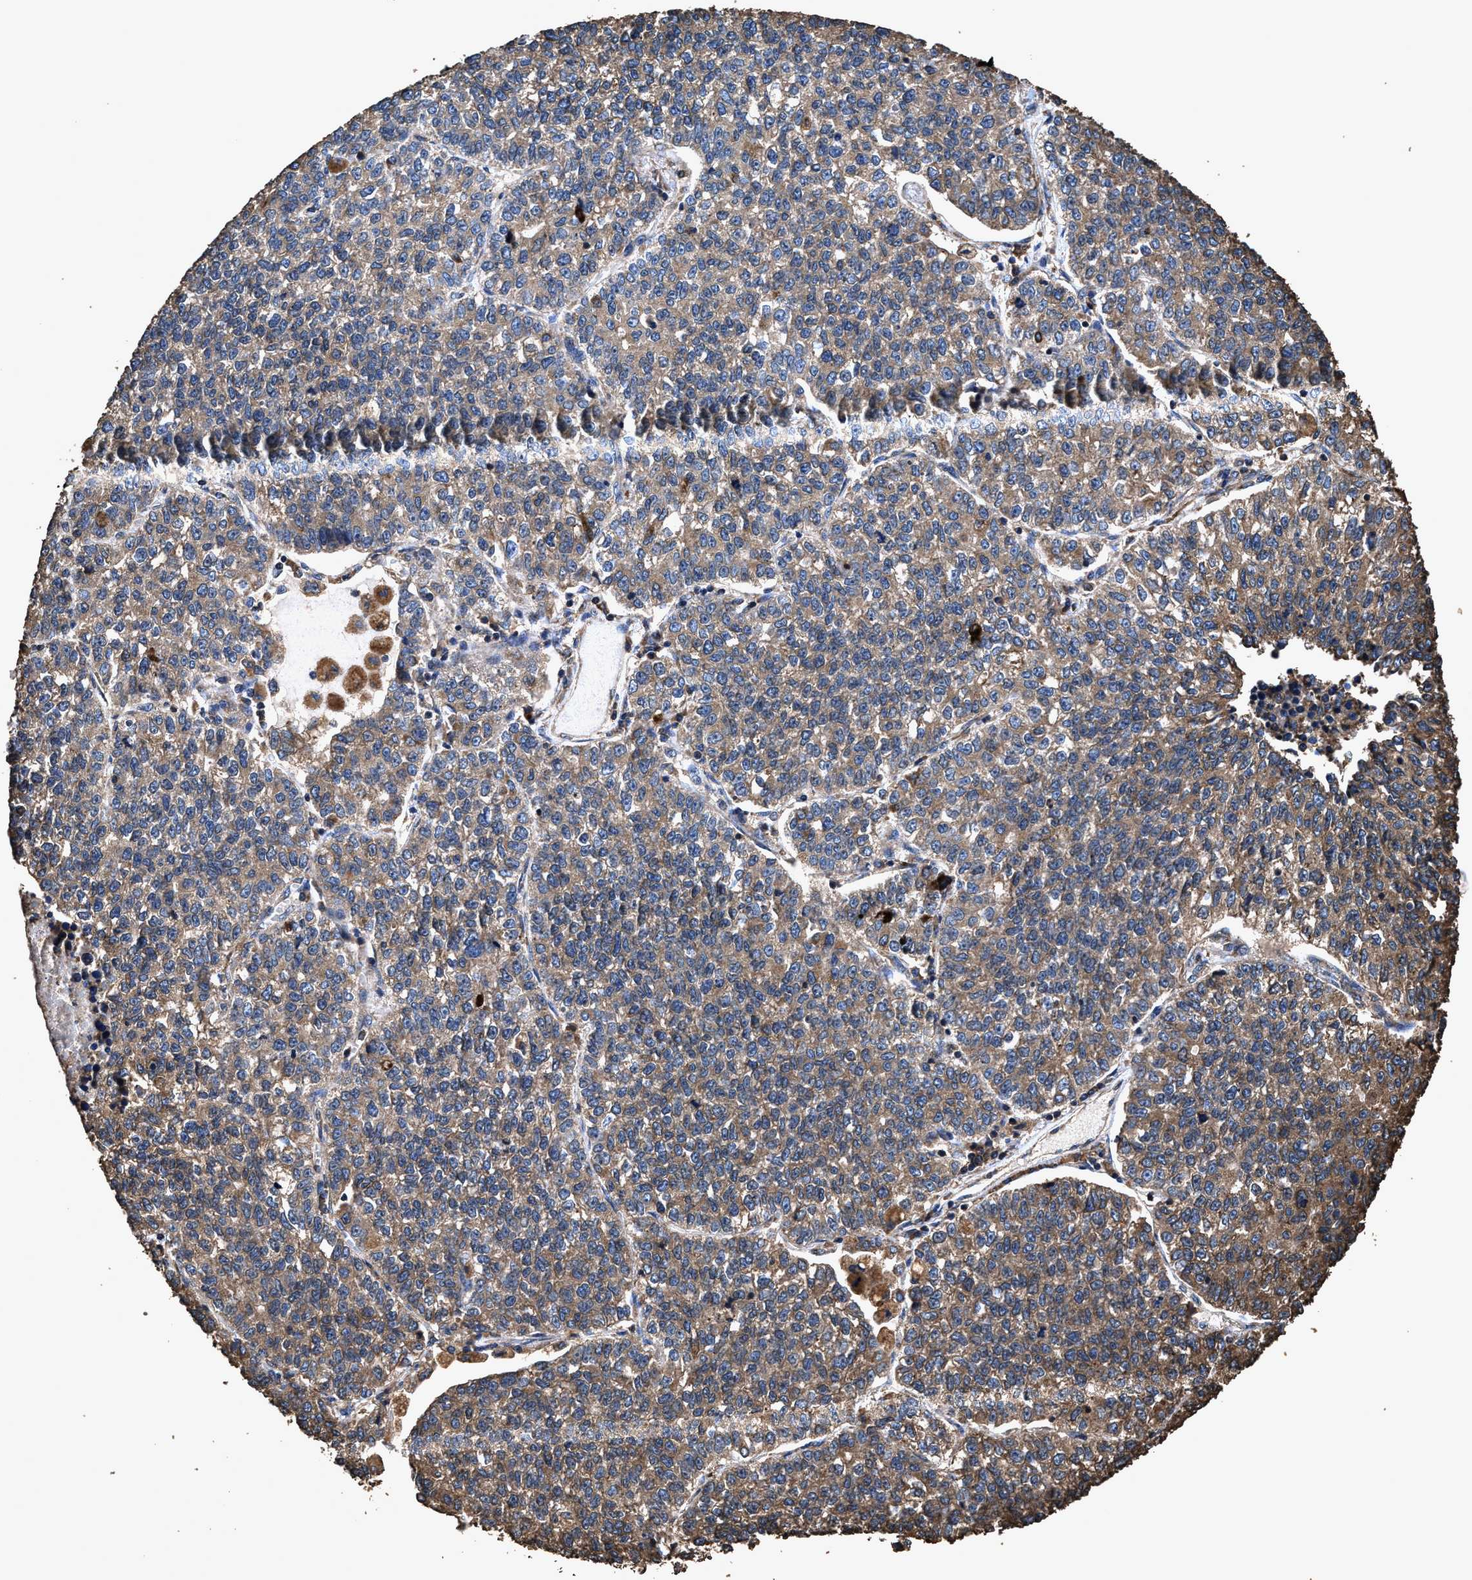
{"staining": {"intensity": "moderate", "quantity": ">75%", "location": "cytoplasmic/membranous"}, "tissue": "lung cancer", "cell_type": "Tumor cells", "image_type": "cancer", "snomed": [{"axis": "morphology", "description": "Adenocarcinoma, NOS"}, {"axis": "topography", "description": "Lung"}], "caption": "Protein expression analysis of lung adenocarcinoma exhibits moderate cytoplasmic/membranous positivity in approximately >75% of tumor cells. Immunohistochemistry stains the protein in brown and the nuclei are stained blue.", "gene": "ZMYND19", "patient": {"sex": "male", "age": 49}}